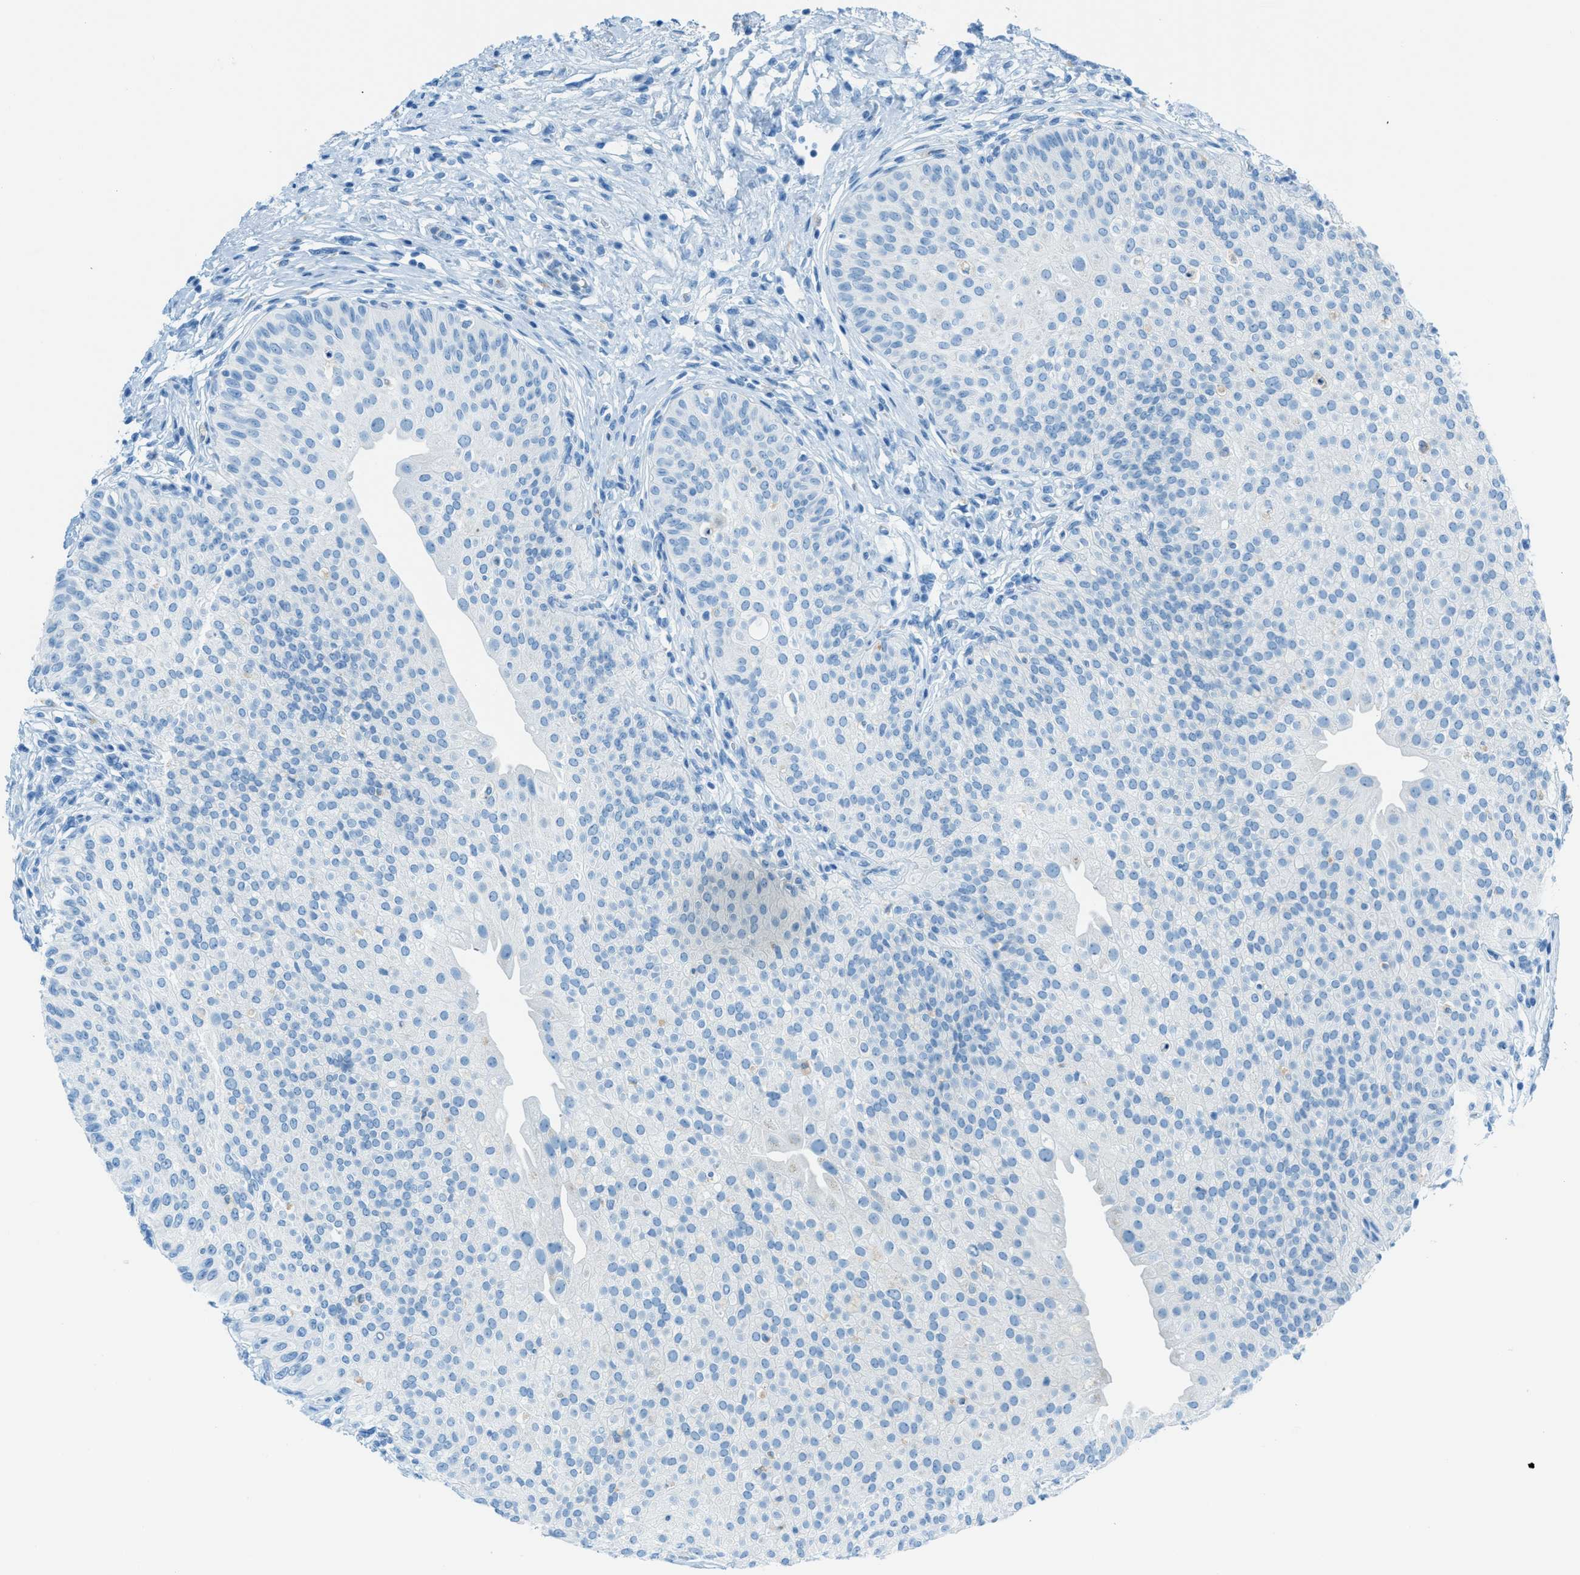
{"staining": {"intensity": "negative", "quantity": "none", "location": "none"}, "tissue": "urinary bladder", "cell_type": "Urothelial cells", "image_type": "normal", "snomed": [{"axis": "morphology", "description": "Normal tissue, NOS"}, {"axis": "topography", "description": "Urinary bladder"}], "caption": "Histopathology image shows no protein positivity in urothelial cells of benign urinary bladder.", "gene": "C21orf62", "patient": {"sex": "male", "age": 46}}